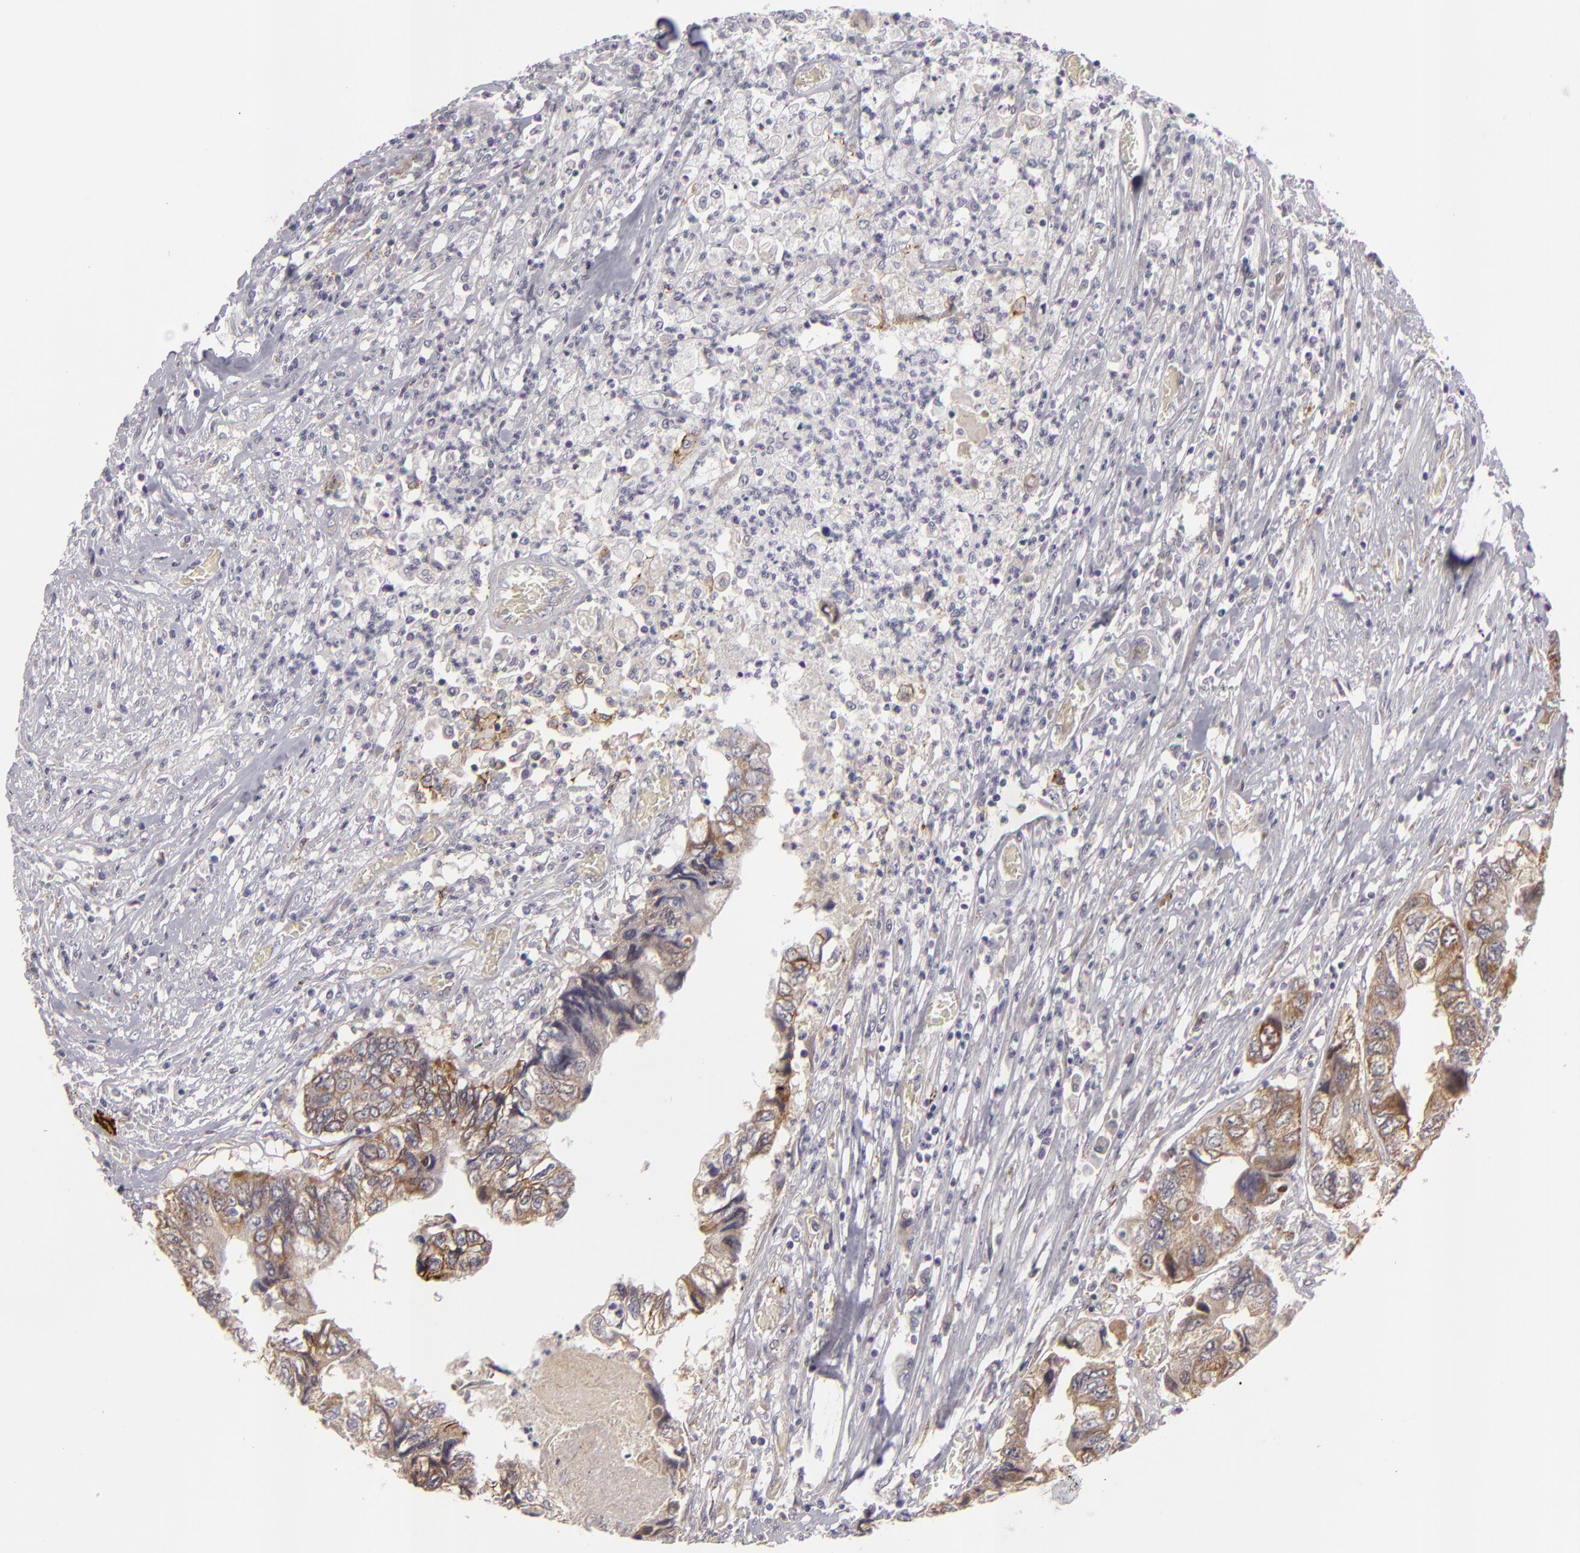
{"staining": {"intensity": "weak", "quantity": "25%-75%", "location": "cytoplasmic/membranous"}, "tissue": "colorectal cancer", "cell_type": "Tumor cells", "image_type": "cancer", "snomed": [{"axis": "morphology", "description": "Adenocarcinoma, NOS"}, {"axis": "topography", "description": "Rectum"}], "caption": "This micrograph displays immunohistochemistry (IHC) staining of human colorectal cancer (adenocarcinoma), with low weak cytoplasmic/membranous positivity in approximately 25%-75% of tumor cells.", "gene": "ALCAM", "patient": {"sex": "female", "age": 82}}